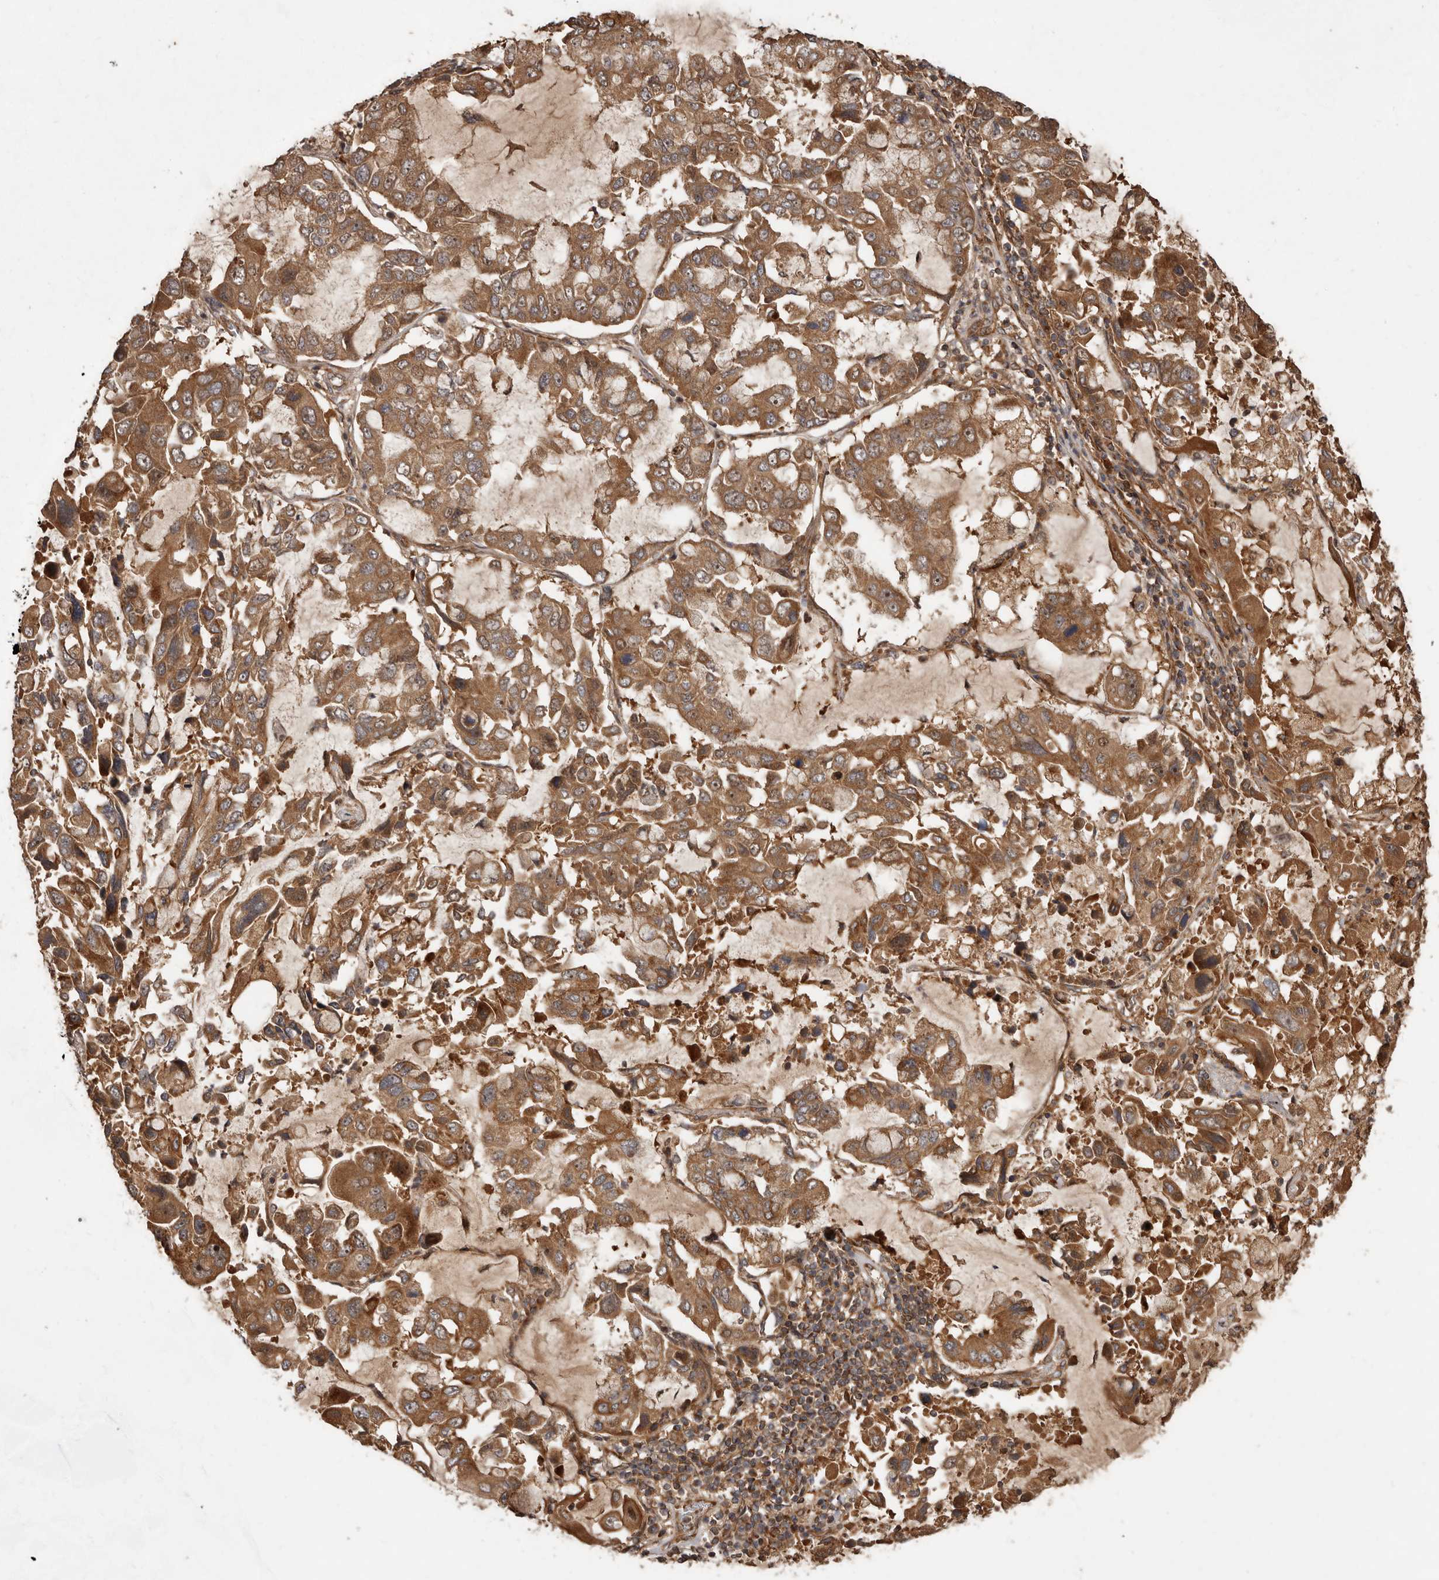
{"staining": {"intensity": "moderate", "quantity": ">75%", "location": "cytoplasmic/membranous"}, "tissue": "lung cancer", "cell_type": "Tumor cells", "image_type": "cancer", "snomed": [{"axis": "morphology", "description": "Adenocarcinoma, NOS"}, {"axis": "topography", "description": "Lung"}], "caption": "About >75% of tumor cells in adenocarcinoma (lung) demonstrate moderate cytoplasmic/membranous protein positivity as visualized by brown immunohistochemical staining.", "gene": "STK36", "patient": {"sex": "male", "age": 64}}